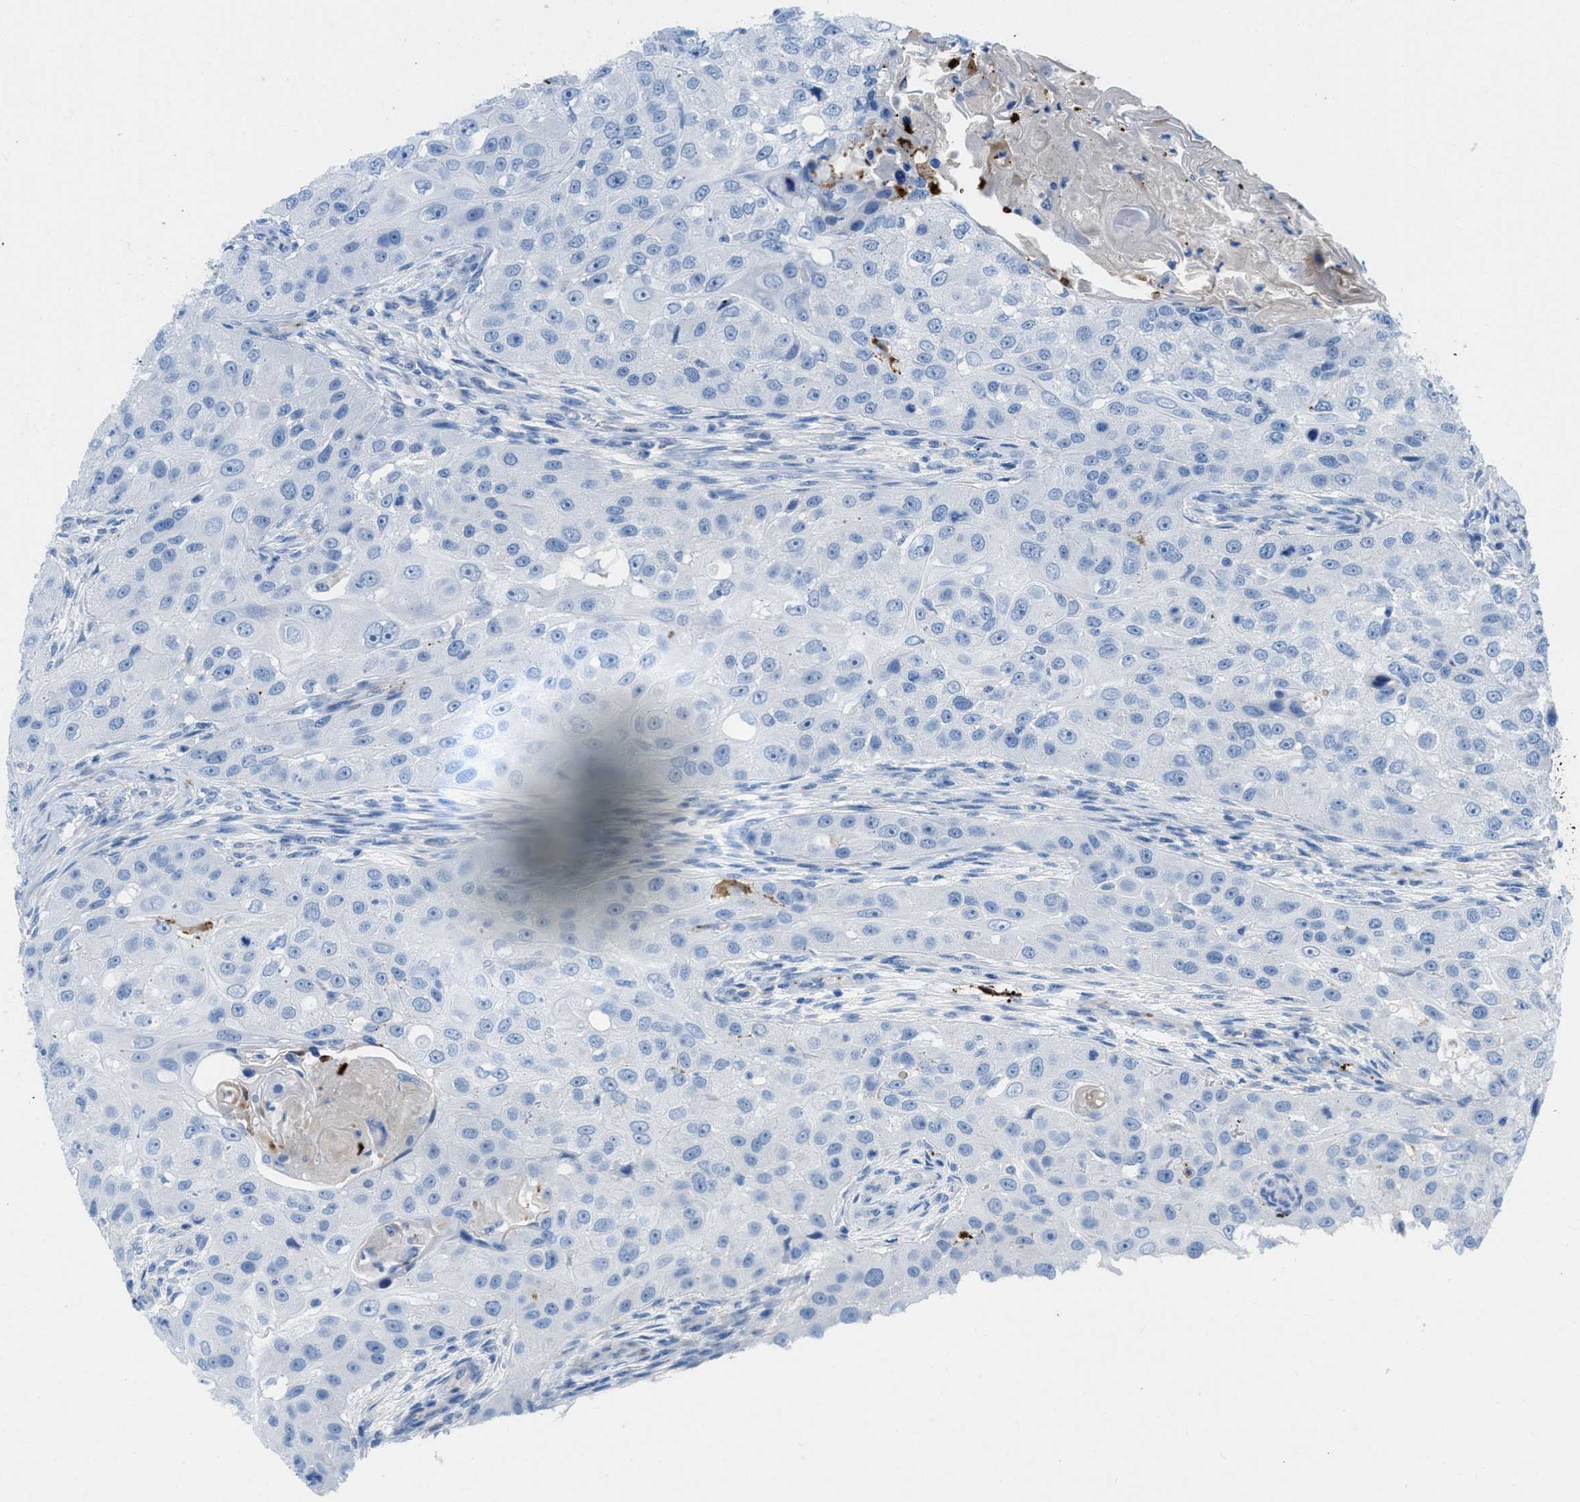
{"staining": {"intensity": "negative", "quantity": "none", "location": "none"}, "tissue": "head and neck cancer", "cell_type": "Tumor cells", "image_type": "cancer", "snomed": [{"axis": "morphology", "description": "Normal tissue, NOS"}, {"axis": "morphology", "description": "Squamous cell carcinoma, NOS"}, {"axis": "topography", "description": "Skeletal muscle"}, {"axis": "topography", "description": "Head-Neck"}], "caption": "Protein analysis of head and neck squamous cell carcinoma exhibits no significant staining in tumor cells.", "gene": "XCR1", "patient": {"sex": "male", "age": 51}}